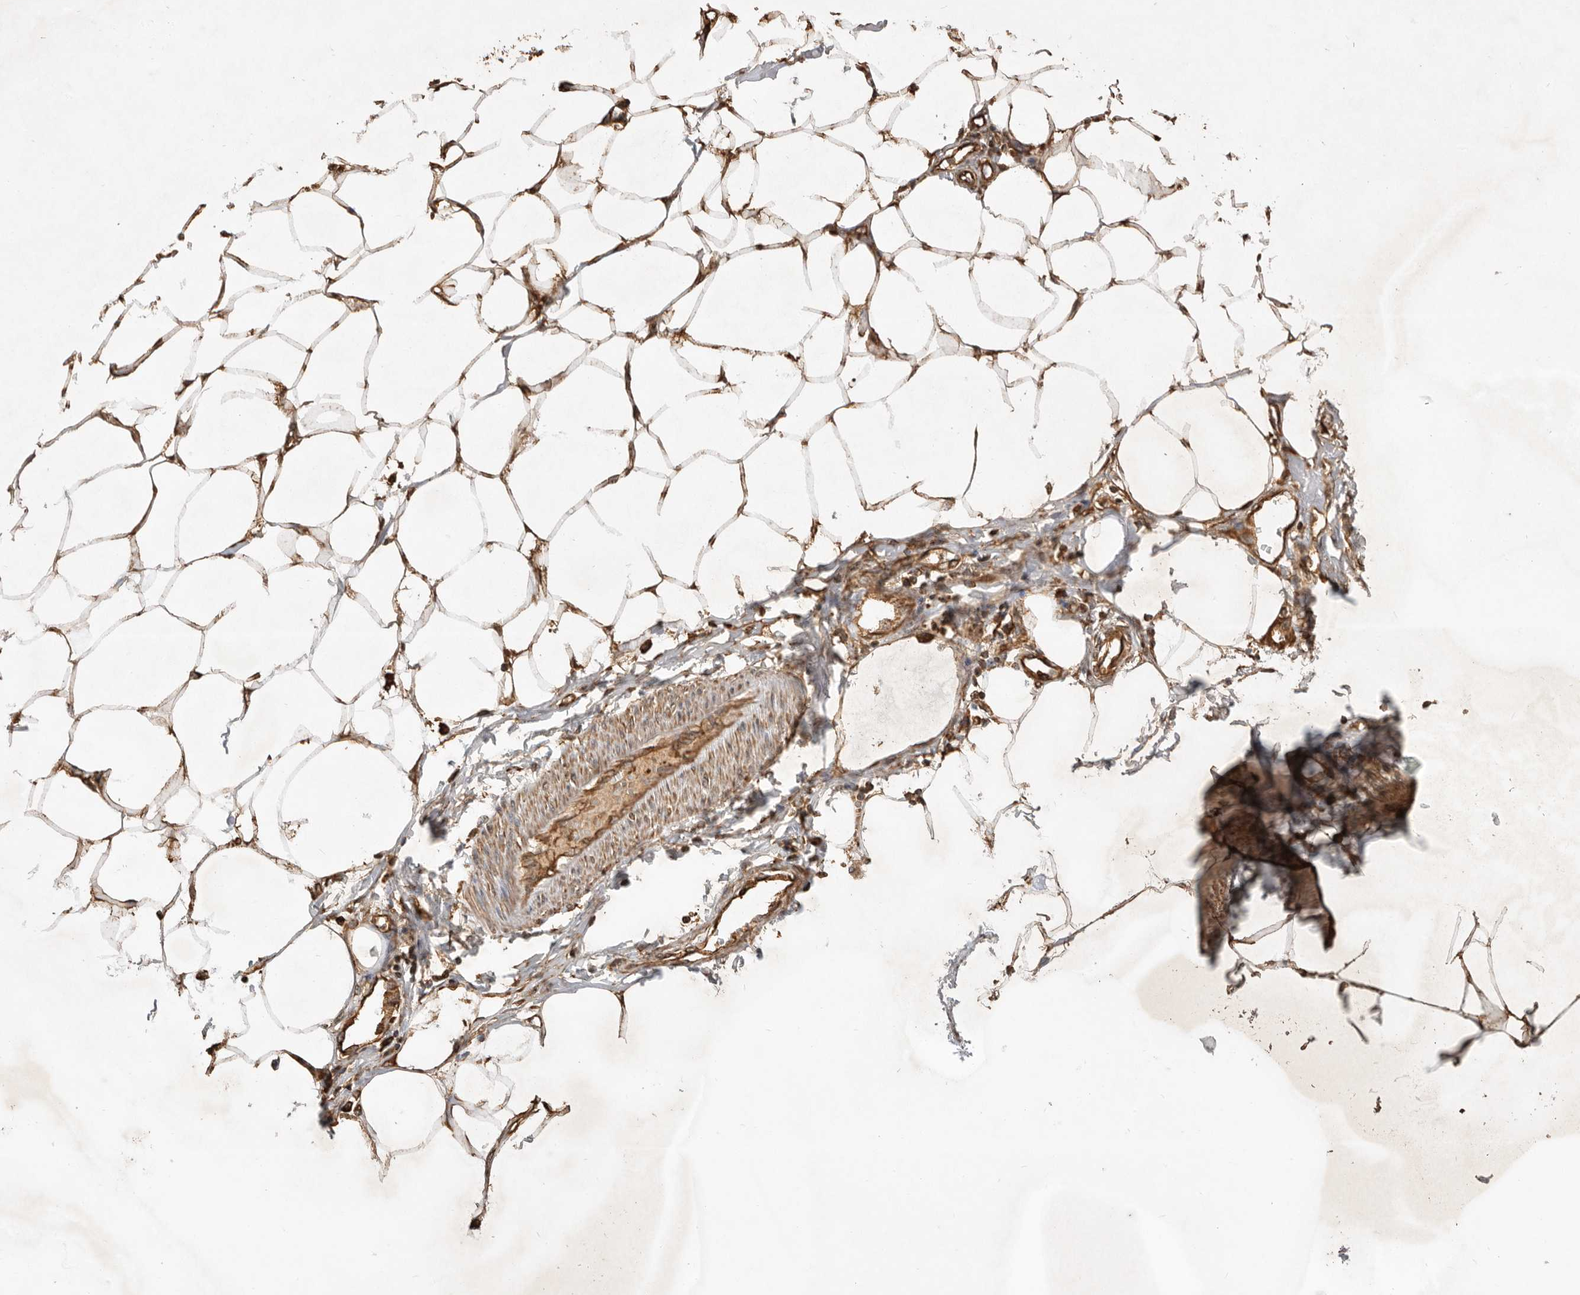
{"staining": {"intensity": "strong", "quantity": ">75%", "location": "cytoplasmic/membranous"}, "tissue": "adipose tissue", "cell_type": "Adipocytes", "image_type": "normal", "snomed": [{"axis": "morphology", "description": "Normal tissue, NOS"}, {"axis": "morphology", "description": "Adenocarcinoma, NOS"}, {"axis": "topography", "description": "Colon"}, {"axis": "topography", "description": "Peripheral nerve tissue"}], "caption": "Brown immunohistochemical staining in normal human adipose tissue displays strong cytoplasmic/membranous staining in about >75% of adipocytes. Nuclei are stained in blue.", "gene": "DPH7", "patient": {"sex": "male", "age": 14}}